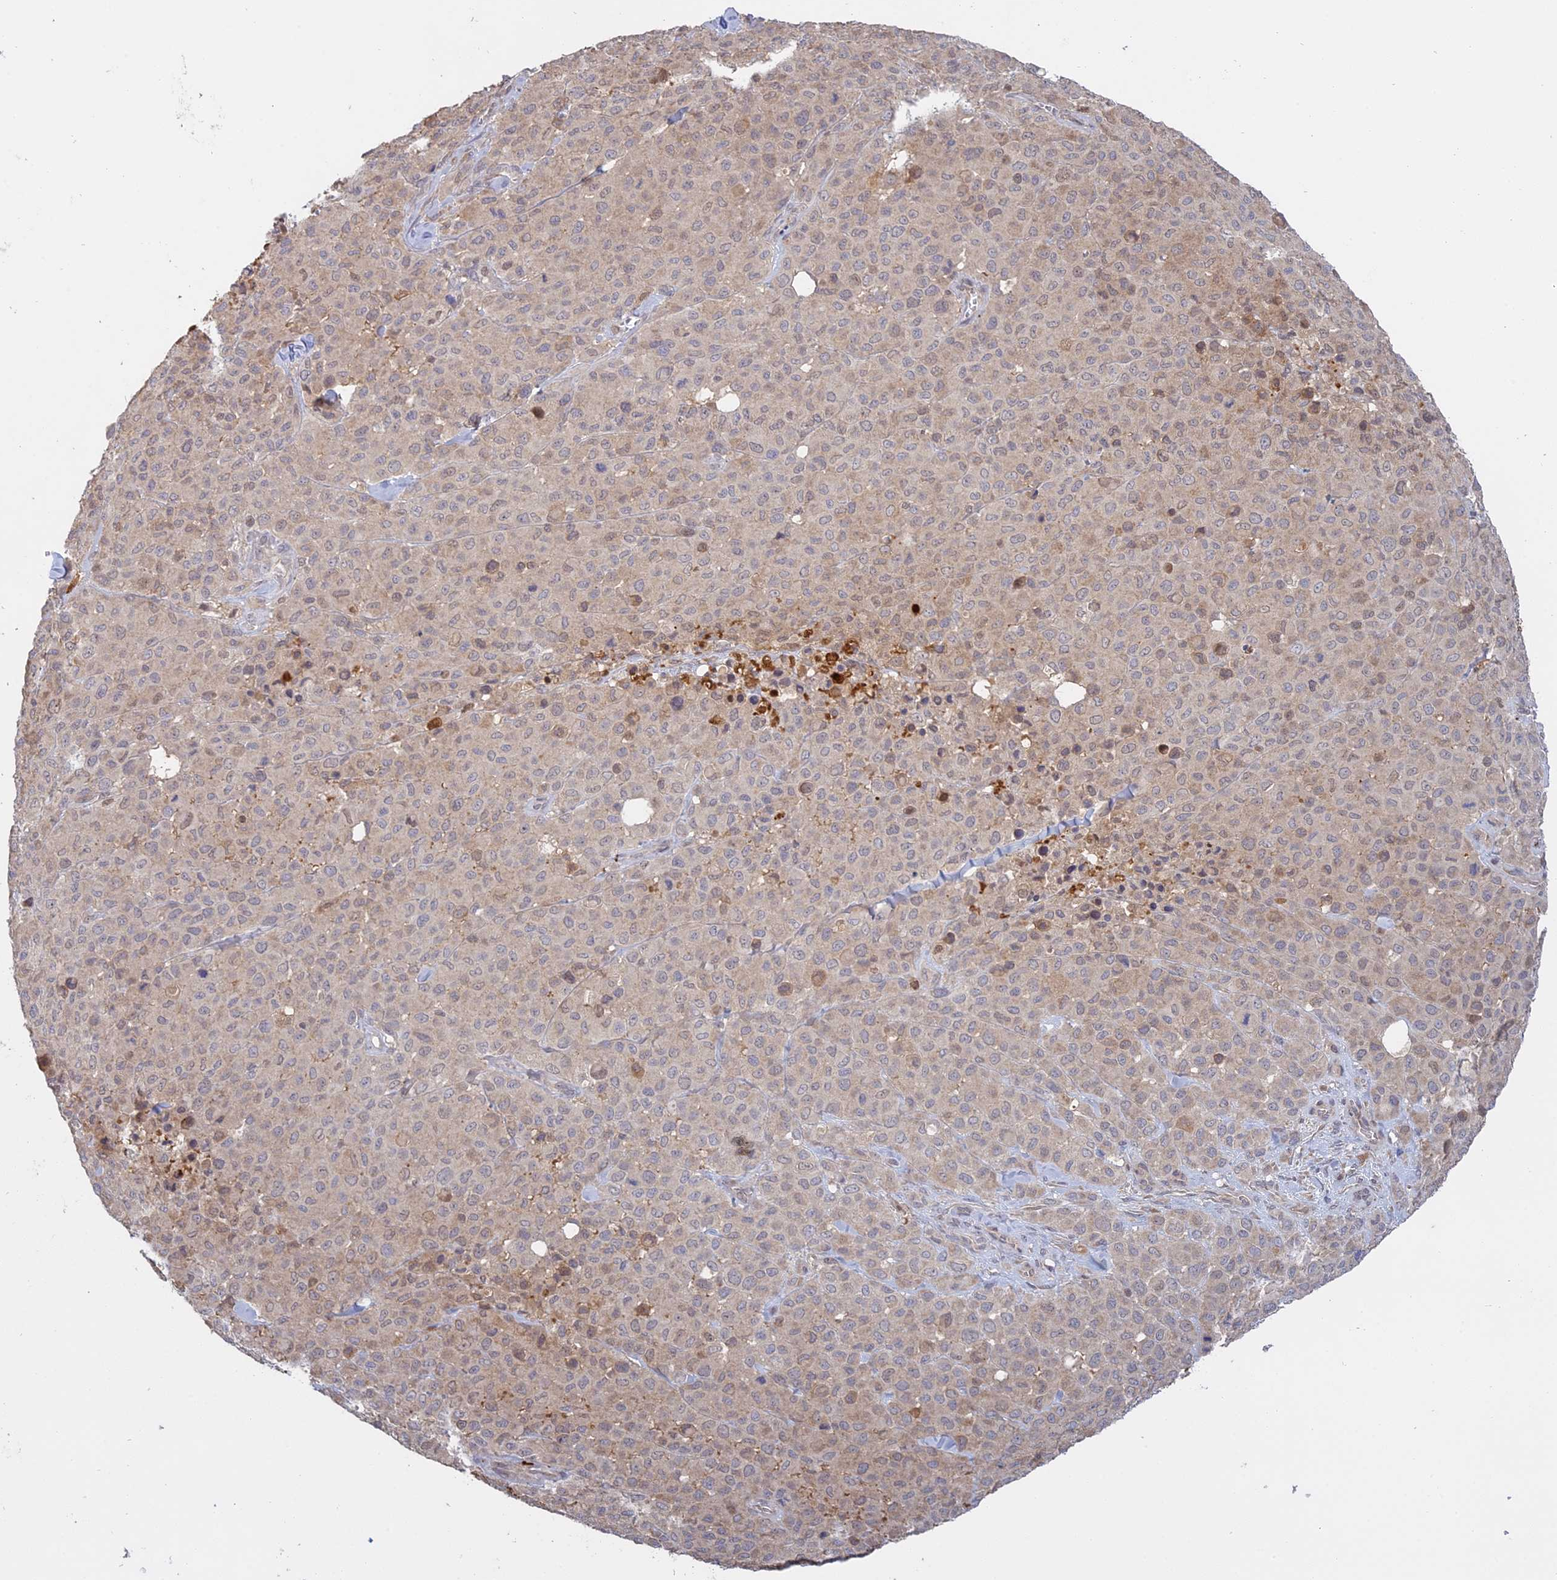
{"staining": {"intensity": "weak", "quantity": "<25%", "location": "cytoplasmic/membranous"}, "tissue": "melanoma", "cell_type": "Tumor cells", "image_type": "cancer", "snomed": [{"axis": "morphology", "description": "Malignant melanoma, Metastatic site"}, {"axis": "topography", "description": "Skin"}], "caption": "DAB (3,3'-diaminobenzidine) immunohistochemical staining of melanoma reveals no significant positivity in tumor cells.", "gene": "TMEM208", "patient": {"sex": "female", "age": 81}}